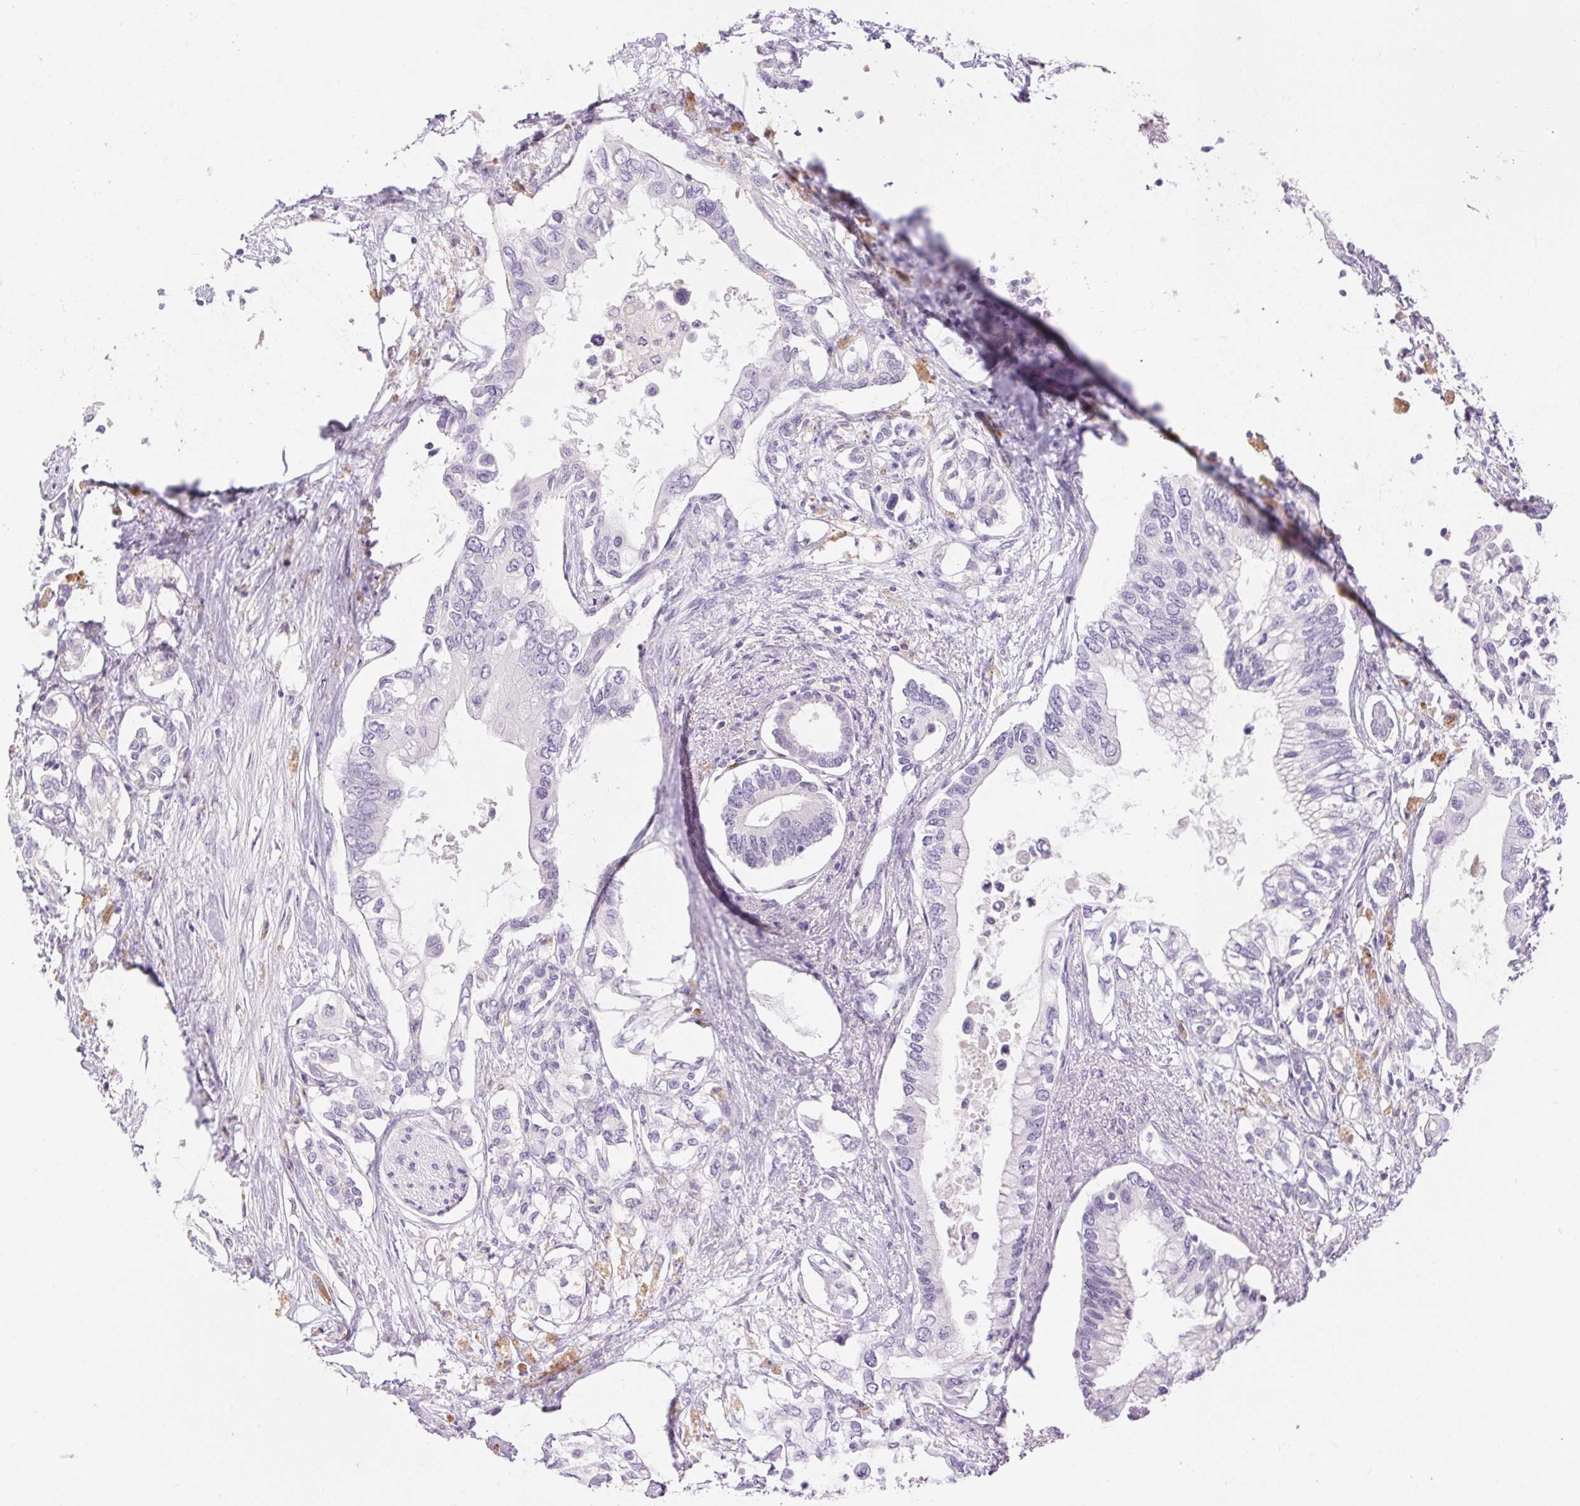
{"staining": {"intensity": "negative", "quantity": "none", "location": "none"}, "tissue": "pancreatic cancer", "cell_type": "Tumor cells", "image_type": "cancer", "snomed": [{"axis": "morphology", "description": "Adenocarcinoma, NOS"}, {"axis": "topography", "description": "Pancreas"}], "caption": "This is an immunohistochemistry (IHC) micrograph of pancreatic cancer. There is no positivity in tumor cells.", "gene": "PNLIPRP3", "patient": {"sex": "female", "age": 63}}